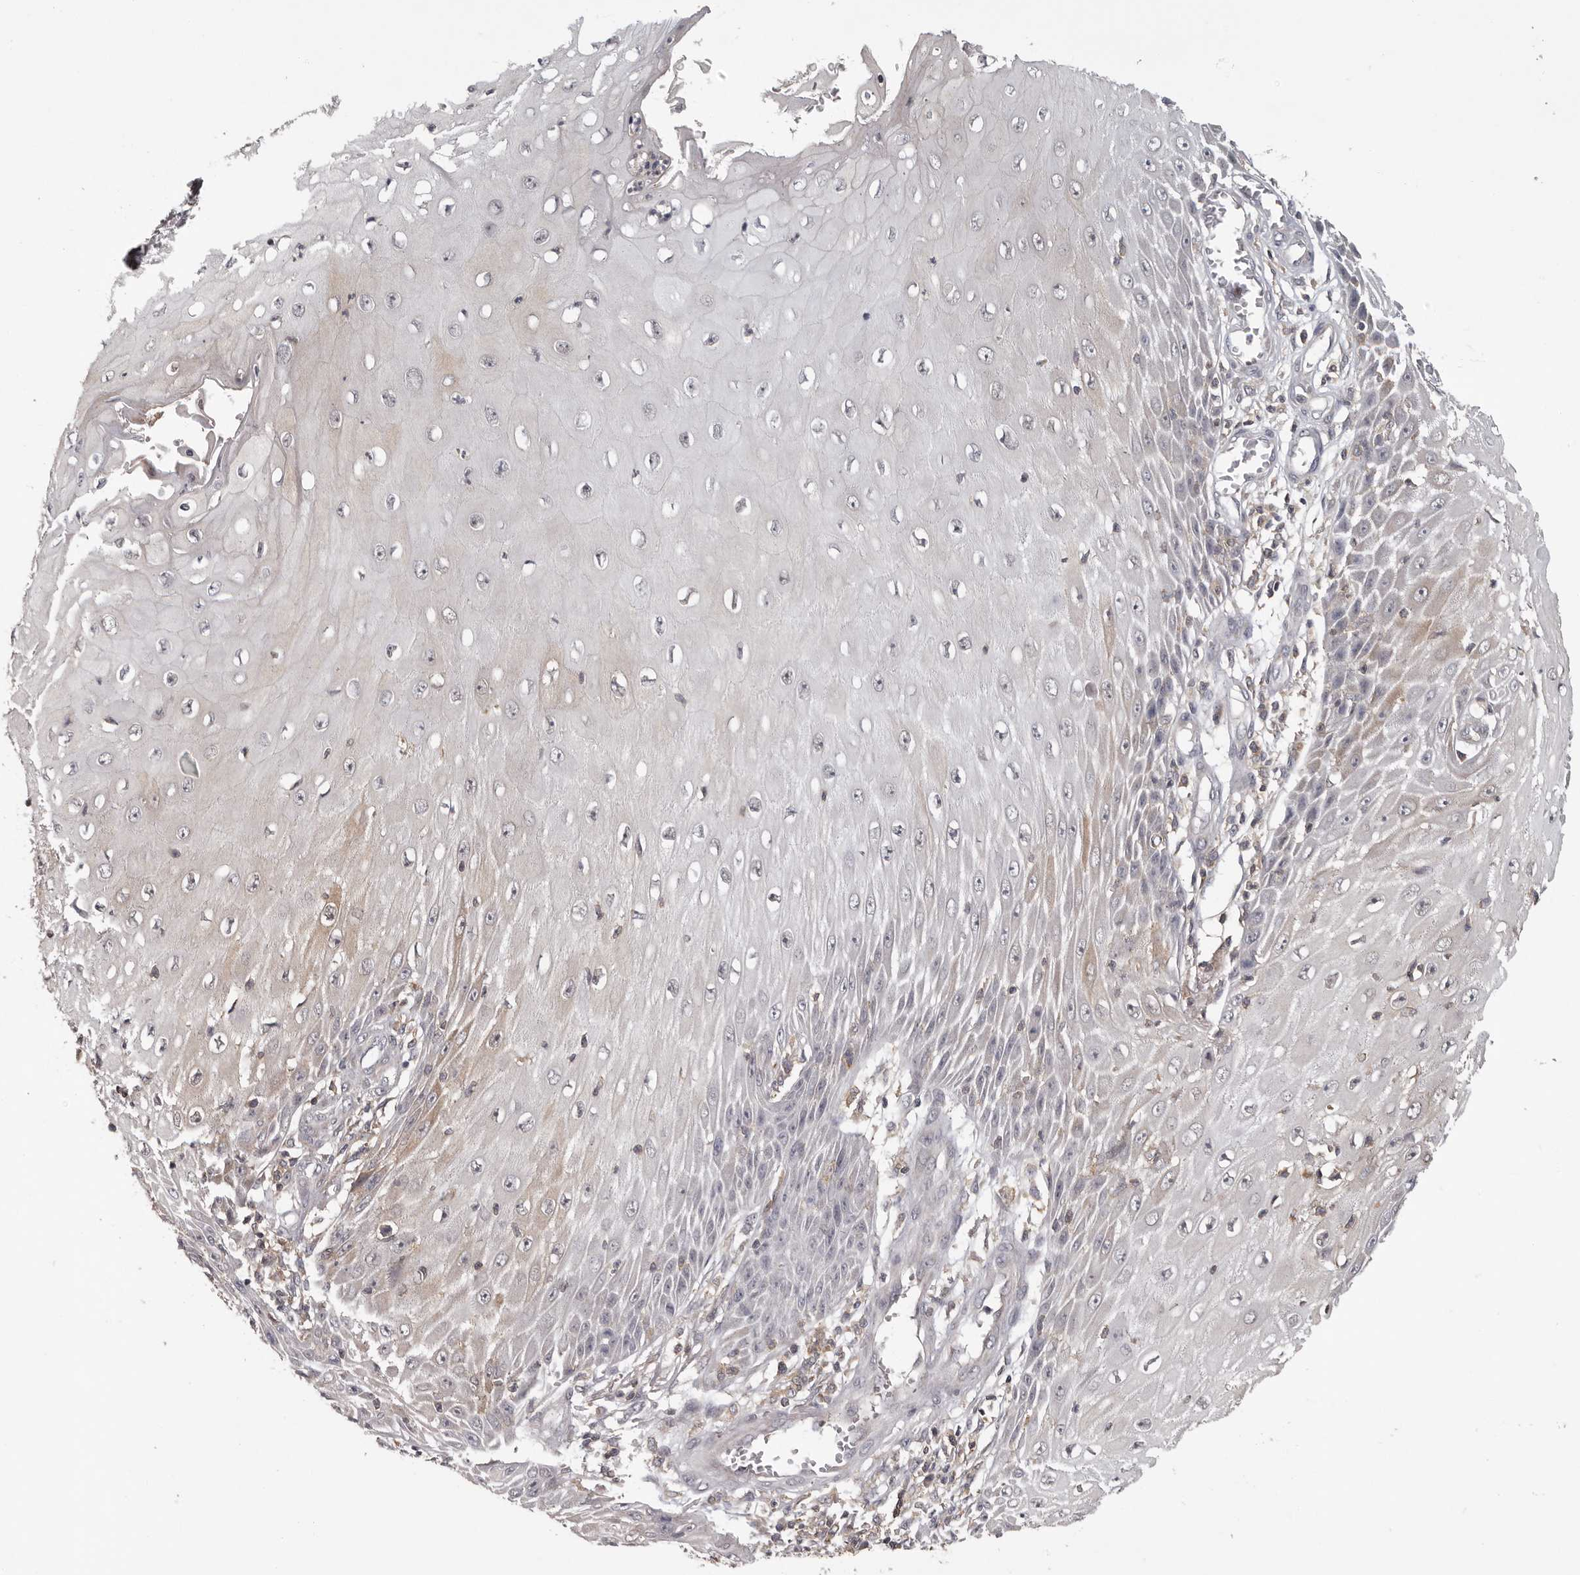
{"staining": {"intensity": "weak", "quantity": "<25%", "location": "cytoplasmic/membranous"}, "tissue": "skin cancer", "cell_type": "Tumor cells", "image_type": "cancer", "snomed": [{"axis": "morphology", "description": "Squamous cell carcinoma, NOS"}, {"axis": "topography", "description": "Skin"}], "caption": "Immunohistochemistry of human skin cancer (squamous cell carcinoma) displays no positivity in tumor cells.", "gene": "ANKRD44", "patient": {"sex": "female", "age": 73}}